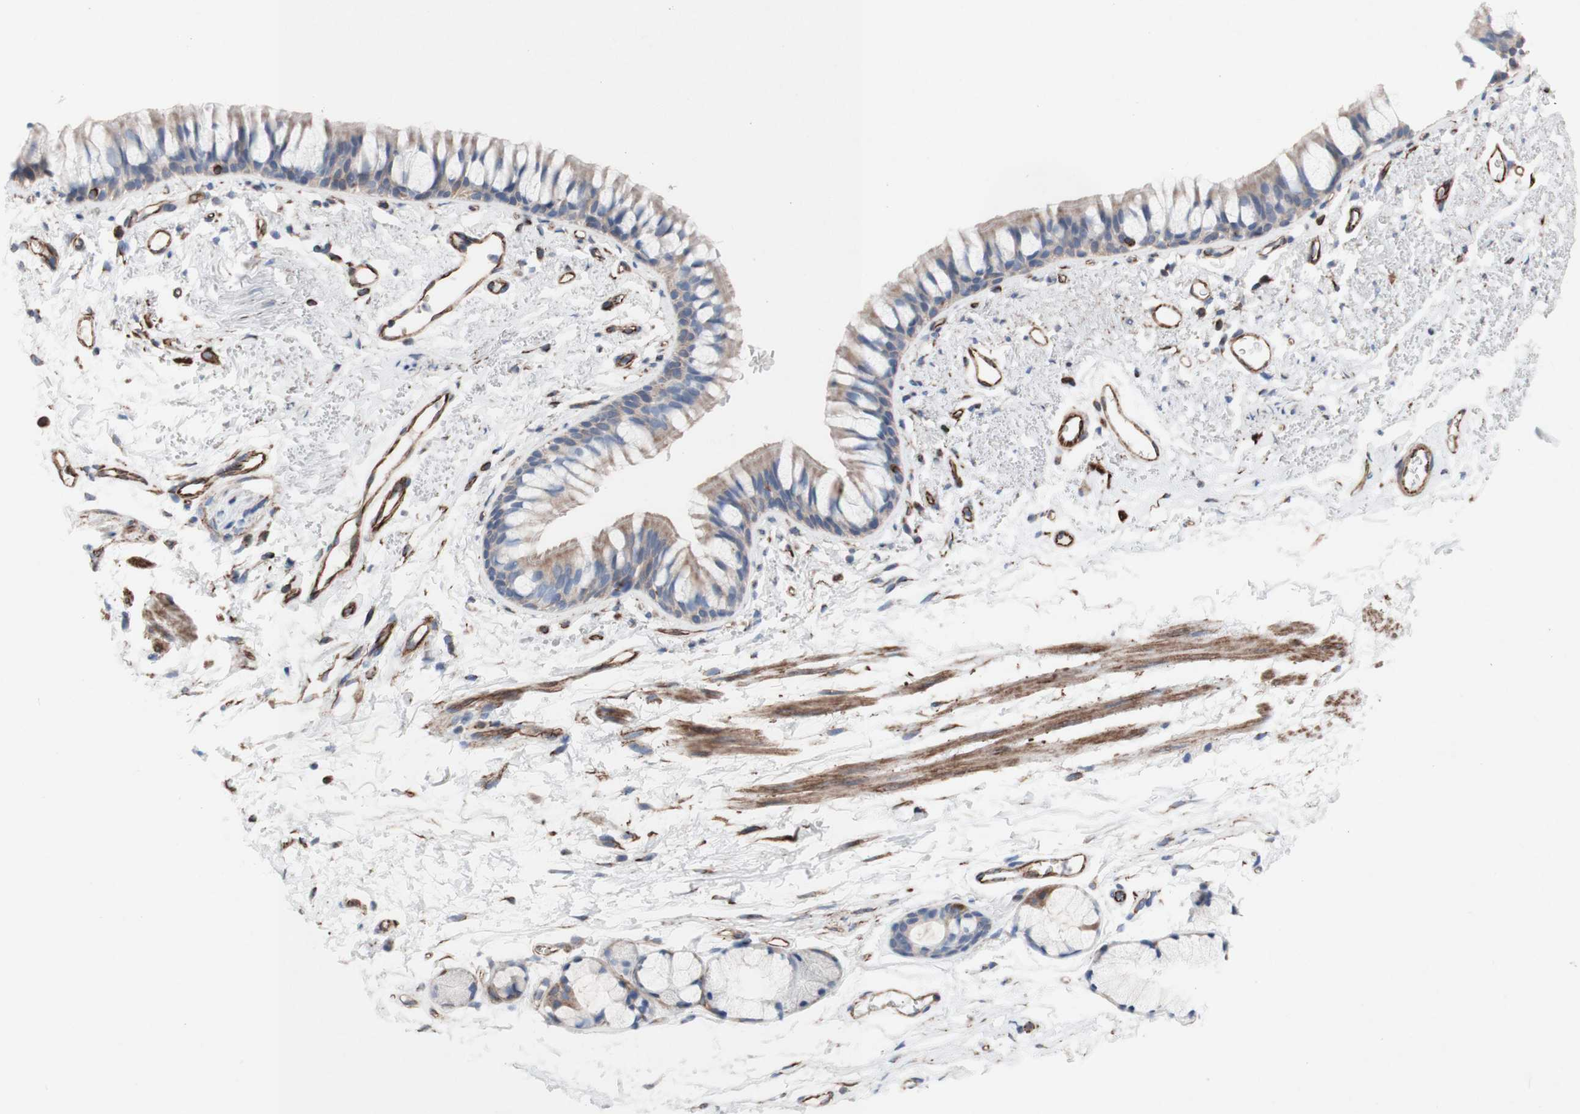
{"staining": {"intensity": "weak", "quantity": "25%-75%", "location": "cytoplasmic/membranous"}, "tissue": "adipose tissue", "cell_type": "Adipocytes", "image_type": "normal", "snomed": [{"axis": "morphology", "description": "Normal tissue, NOS"}, {"axis": "topography", "description": "Bronchus"}], "caption": "About 25%-75% of adipocytes in normal human adipose tissue display weak cytoplasmic/membranous protein staining as visualized by brown immunohistochemical staining.", "gene": "AGPAT5", "patient": {"sex": "female", "age": 73}}